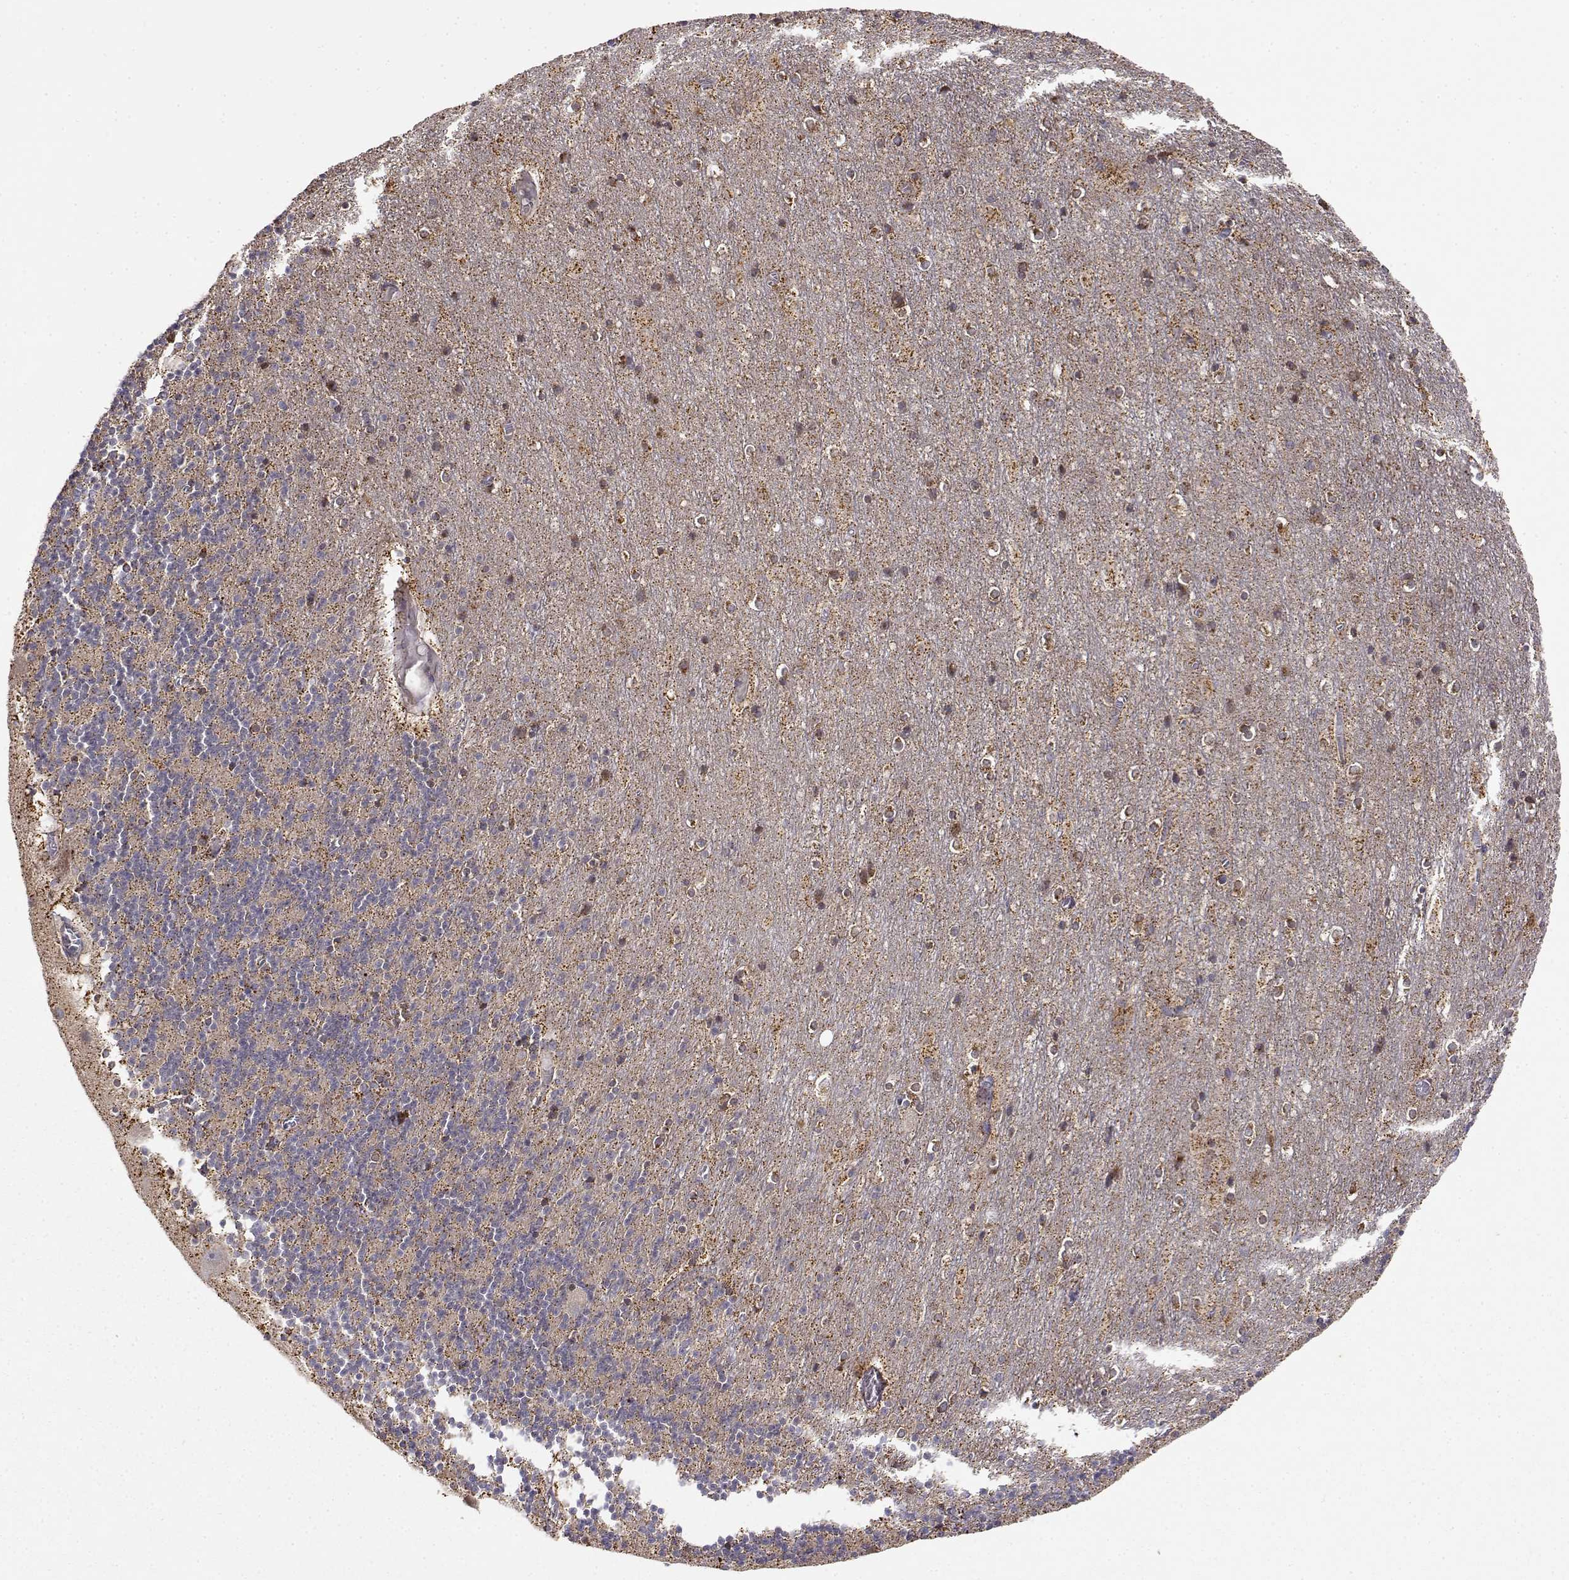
{"staining": {"intensity": "weak", "quantity": "<25%", "location": "cytoplasmic/membranous"}, "tissue": "cerebellum", "cell_type": "Cells in granular layer", "image_type": "normal", "snomed": [{"axis": "morphology", "description": "Normal tissue, NOS"}, {"axis": "topography", "description": "Cerebellum"}], "caption": "Immunohistochemistry of benign cerebellum demonstrates no staining in cells in granular layer.", "gene": "PAIP1", "patient": {"sex": "male", "age": 70}}